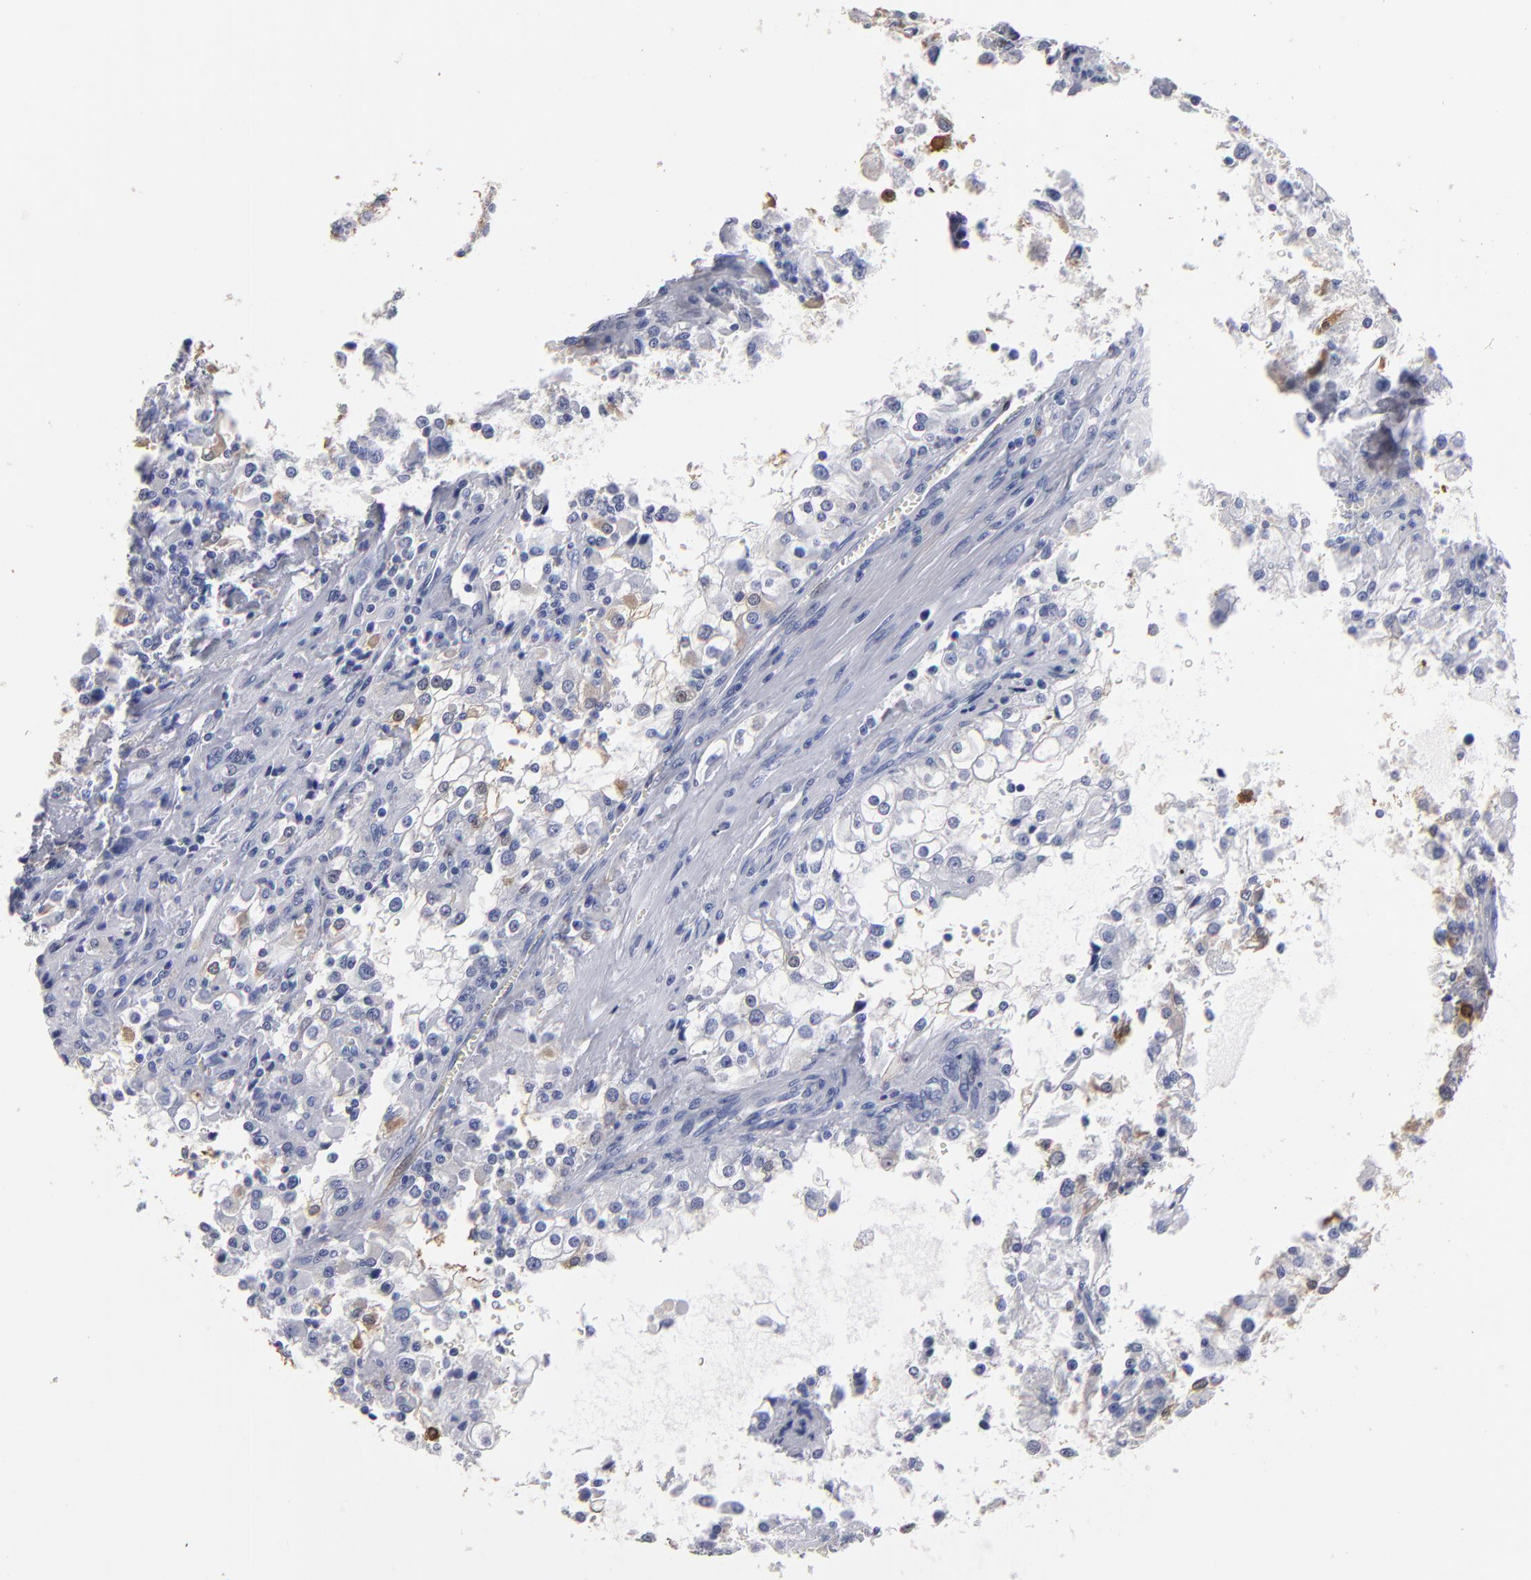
{"staining": {"intensity": "weak", "quantity": "<25%", "location": "cytoplasmic/membranous"}, "tissue": "renal cancer", "cell_type": "Tumor cells", "image_type": "cancer", "snomed": [{"axis": "morphology", "description": "Adenocarcinoma, NOS"}, {"axis": "topography", "description": "Kidney"}], "caption": "The image shows no significant positivity in tumor cells of renal cancer.", "gene": "FABP4", "patient": {"sex": "female", "age": 52}}